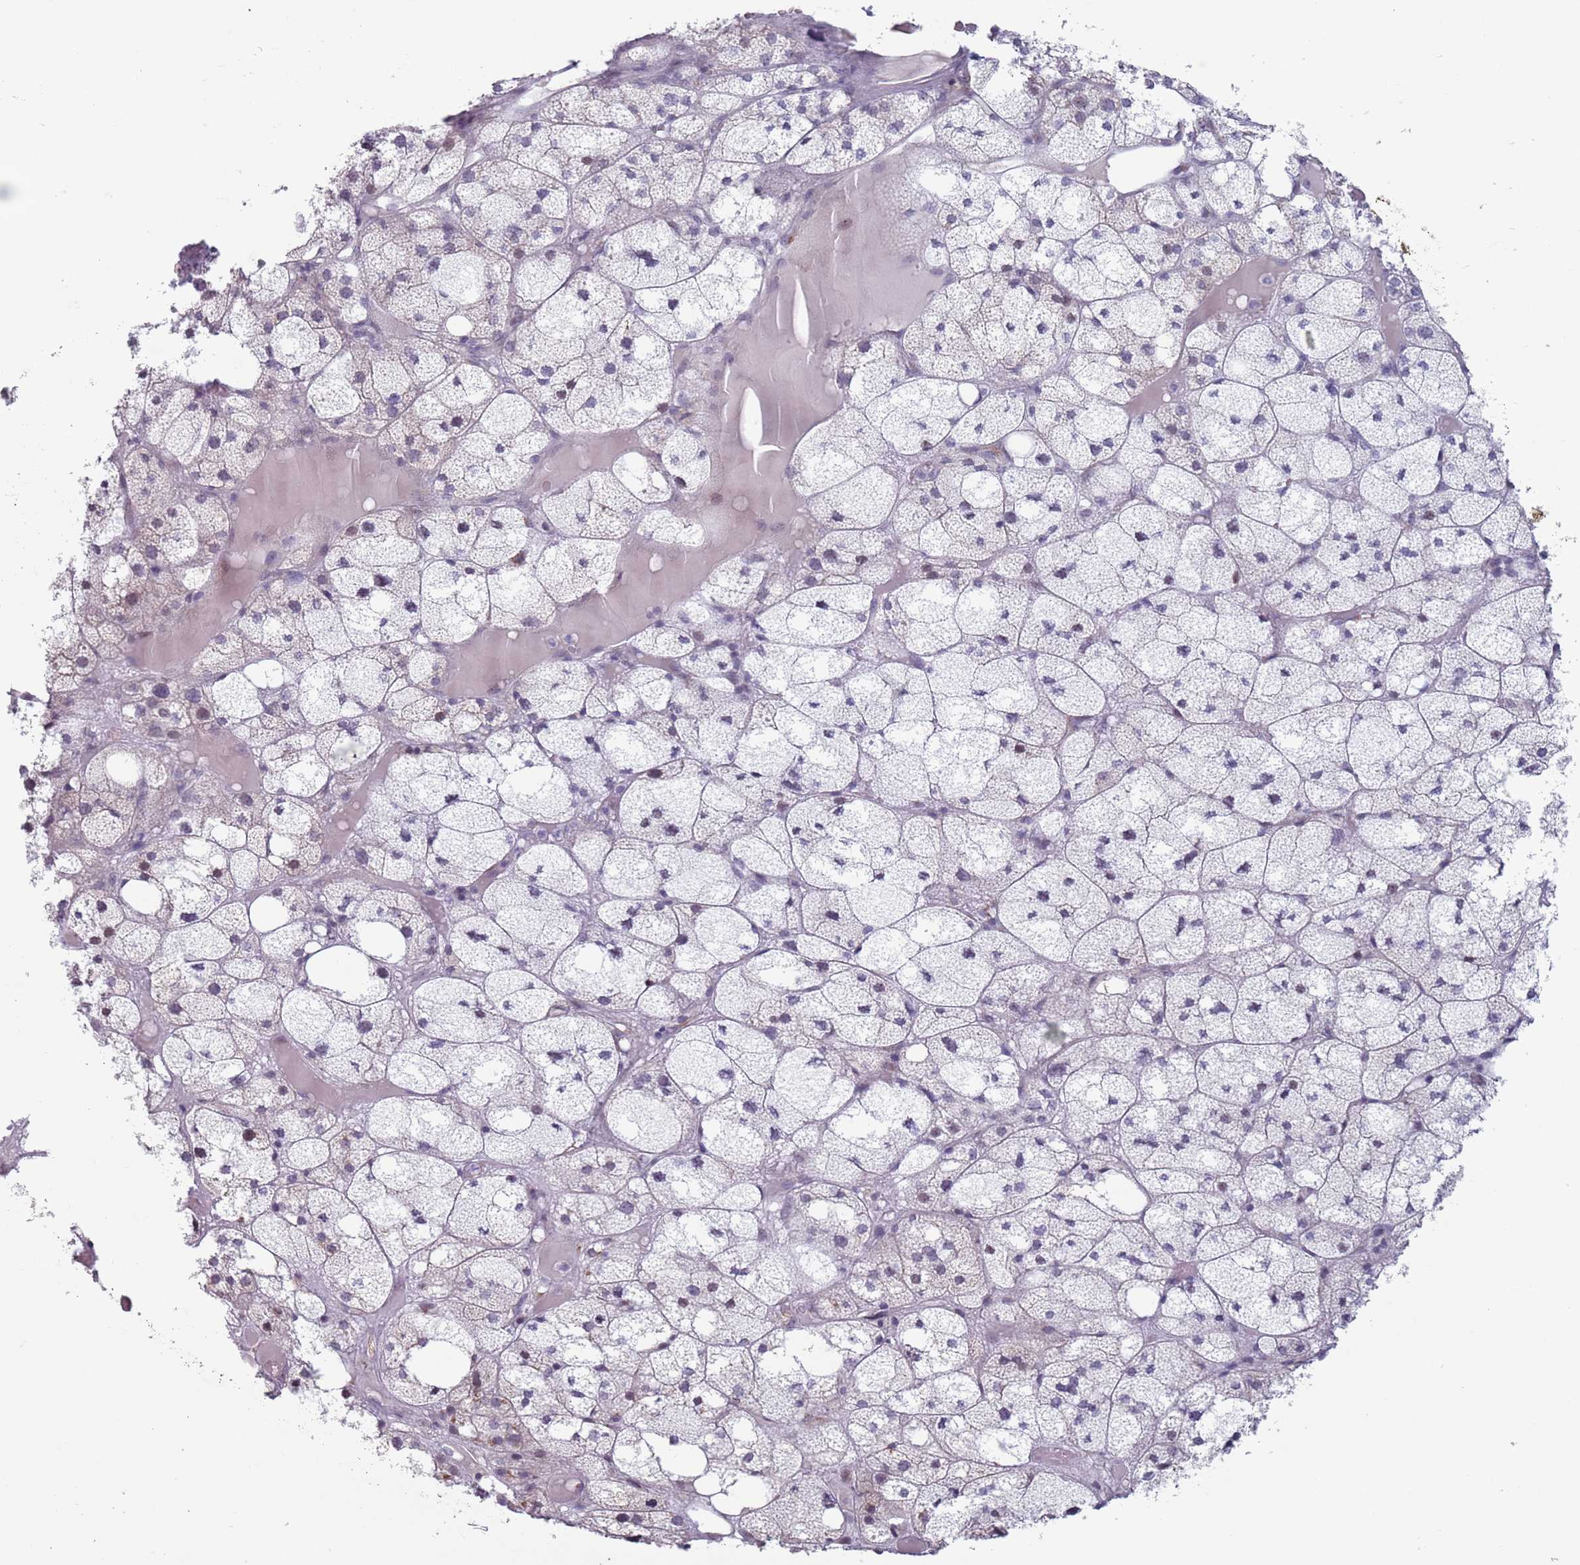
{"staining": {"intensity": "weak", "quantity": "25%-75%", "location": "cytoplasmic/membranous,nuclear"}, "tissue": "adrenal gland", "cell_type": "Glandular cells", "image_type": "normal", "snomed": [{"axis": "morphology", "description": "Normal tissue, NOS"}, {"axis": "topography", "description": "Adrenal gland"}], "caption": "About 25%-75% of glandular cells in unremarkable human adrenal gland display weak cytoplasmic/membranous,nuclear protein staining as visualized by brown immunohistochemical staining.", "gene": "ZKSCAN2", "patient": {"sex": "female", "age": 61}}